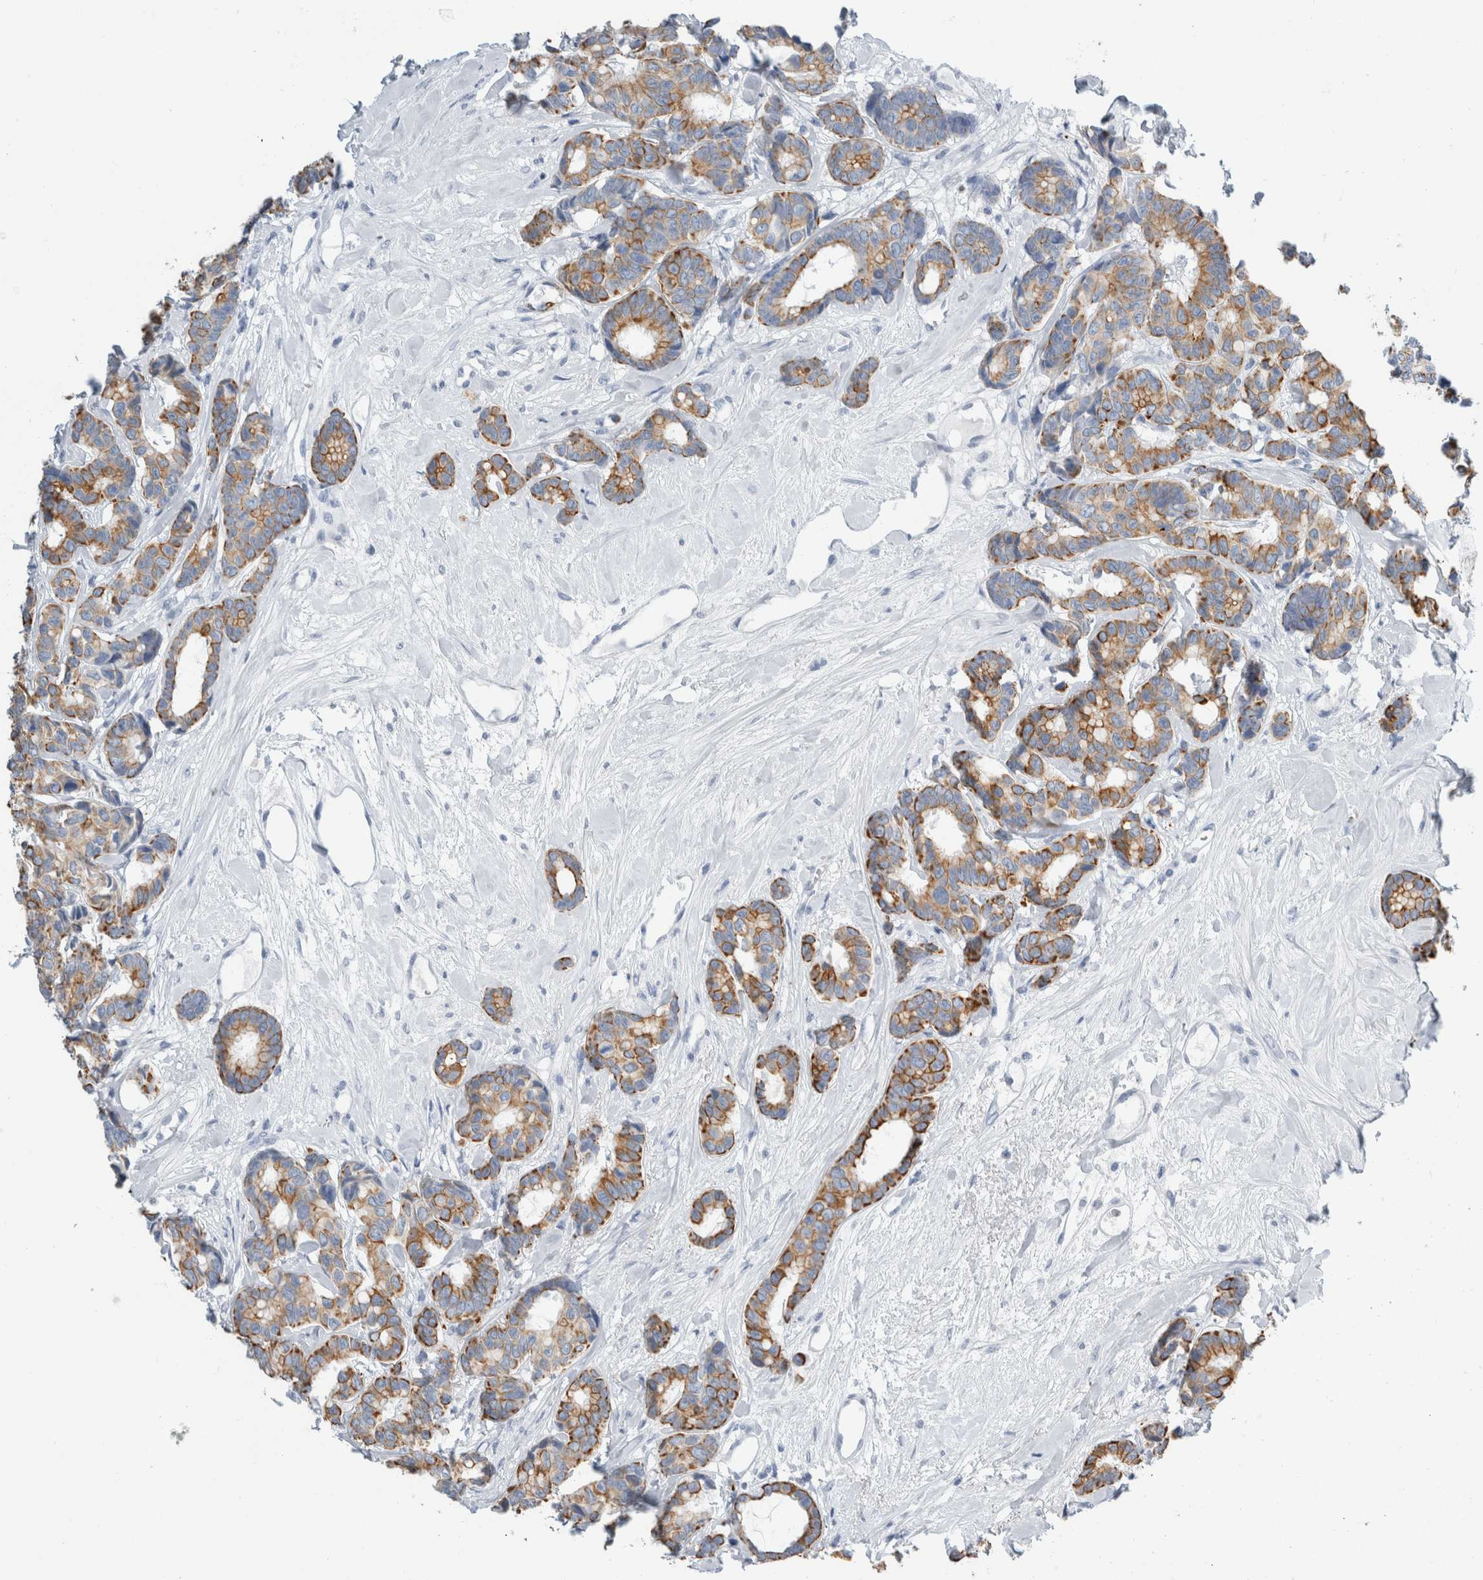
{"staining": {"intensity": "moderate", "quantity": ">75%", "location": "cytoplasmic/membranous"}, "tissue": "breast cancer", "cell_type": "Tumor cells", "image_type": "cancer", "snomed": [{"axis": "morphology", "description": "Duct carcinoma"}, {"axis": "topography", "description": "Breast"}], "caption": "Breast cancer stained with DAB immunohistochemistry (IHC) exhibits medium levels of moderate cytoplasmic/membranous expression in approximately >75% of tumor cells.", "gene": "RPH3AL", "patient": {"sex": "female", "age": 87}}